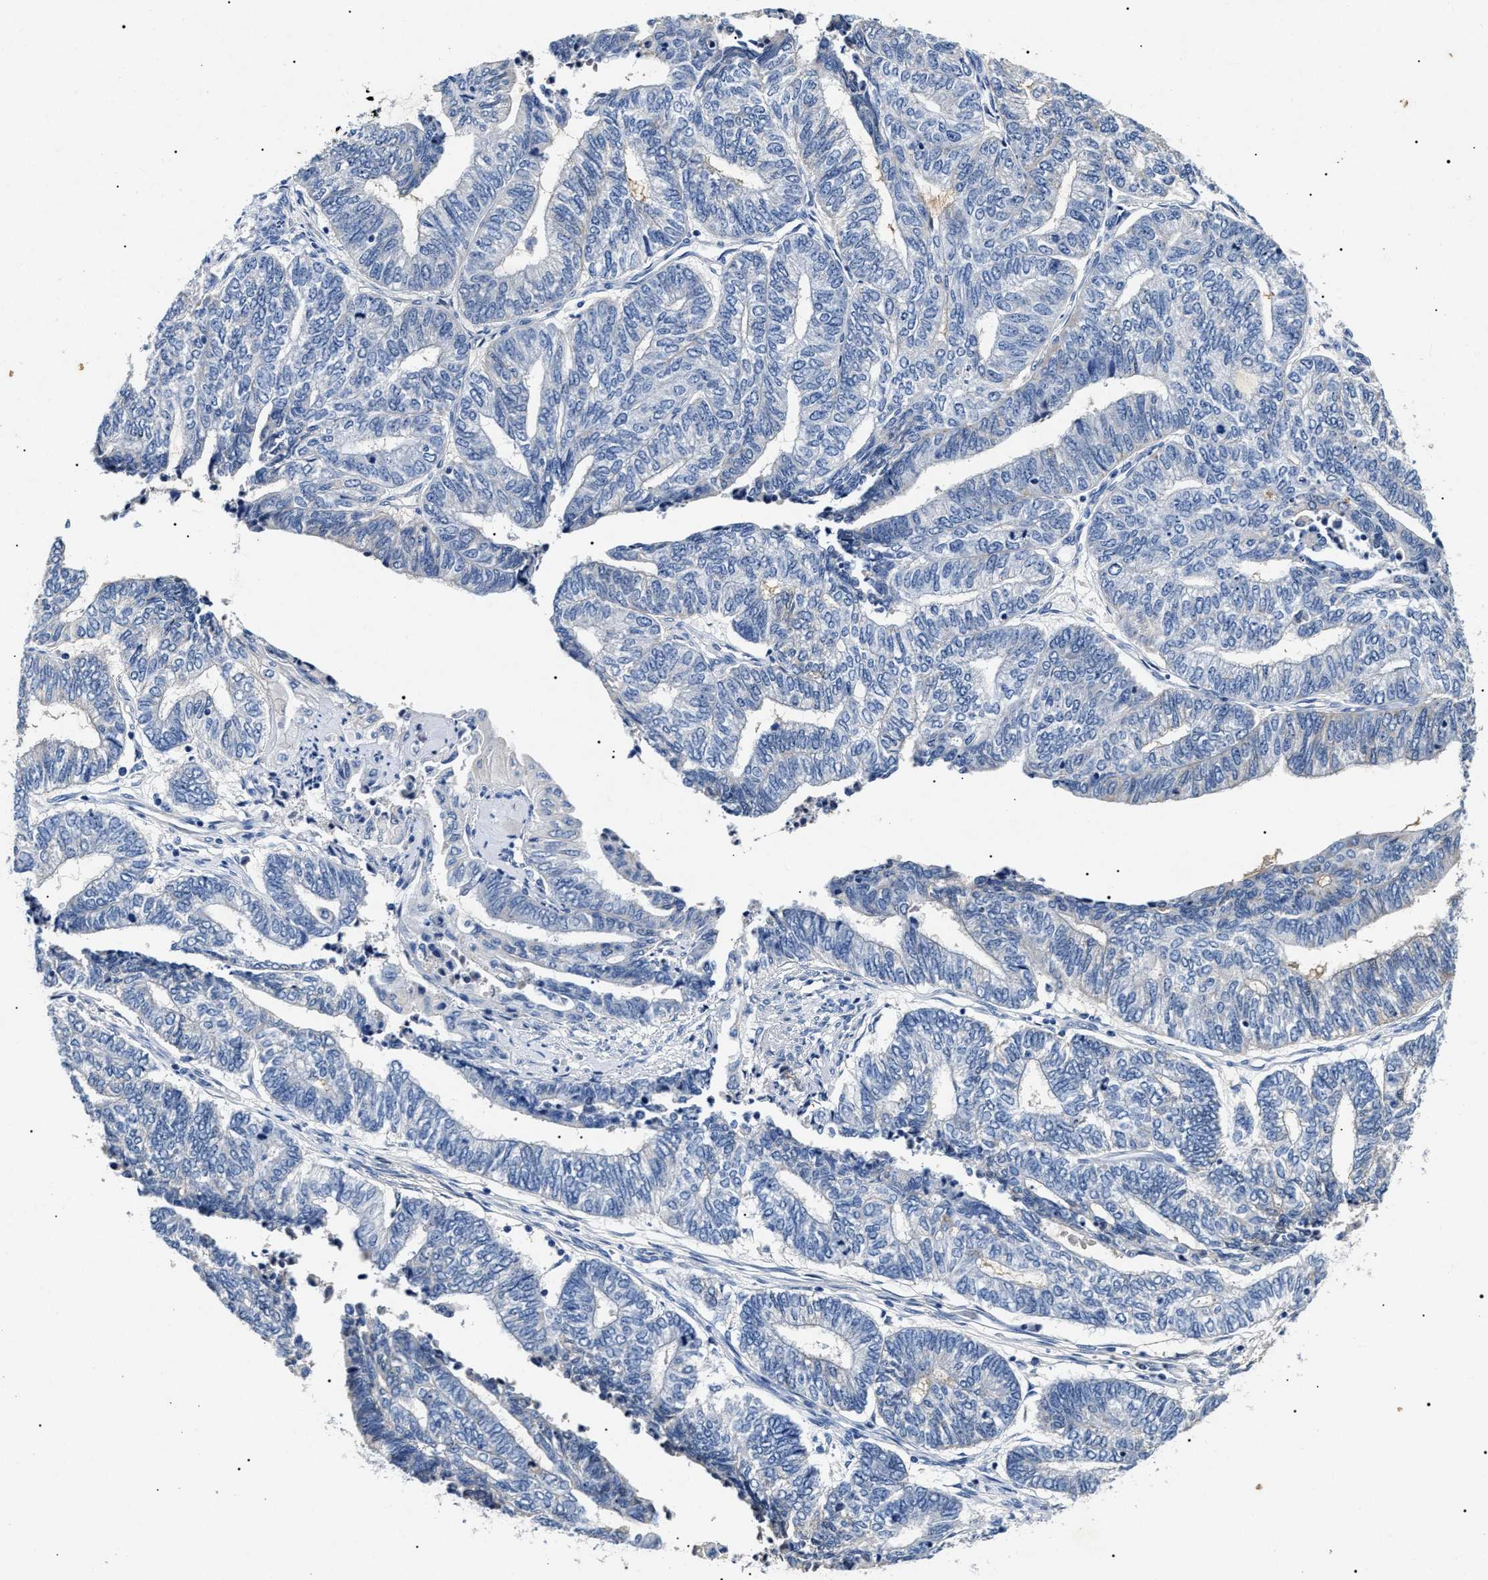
{"staining": {"intensity": "negative", "quantity": "none", "location": "none"}, "tissue": "endometrial cancer", "cell_type": "Tumor cells", "image_type": "cancer", "snomed": [{"axis": "morphology", "description": "Adenocarcinoma, NOS"}, {"axis": "topography", "description": "Uterus"}, {"axis": "topography", "description": "Endometrium"}], "caption": "Immunohistochemistry (IHC) photomicrograph of endometrial cancer stained for a protein (brown), which exhibits no staining in tumor cells.", "gene": "LRRC8E", "patient": {"sex": "female", "age": 70}}